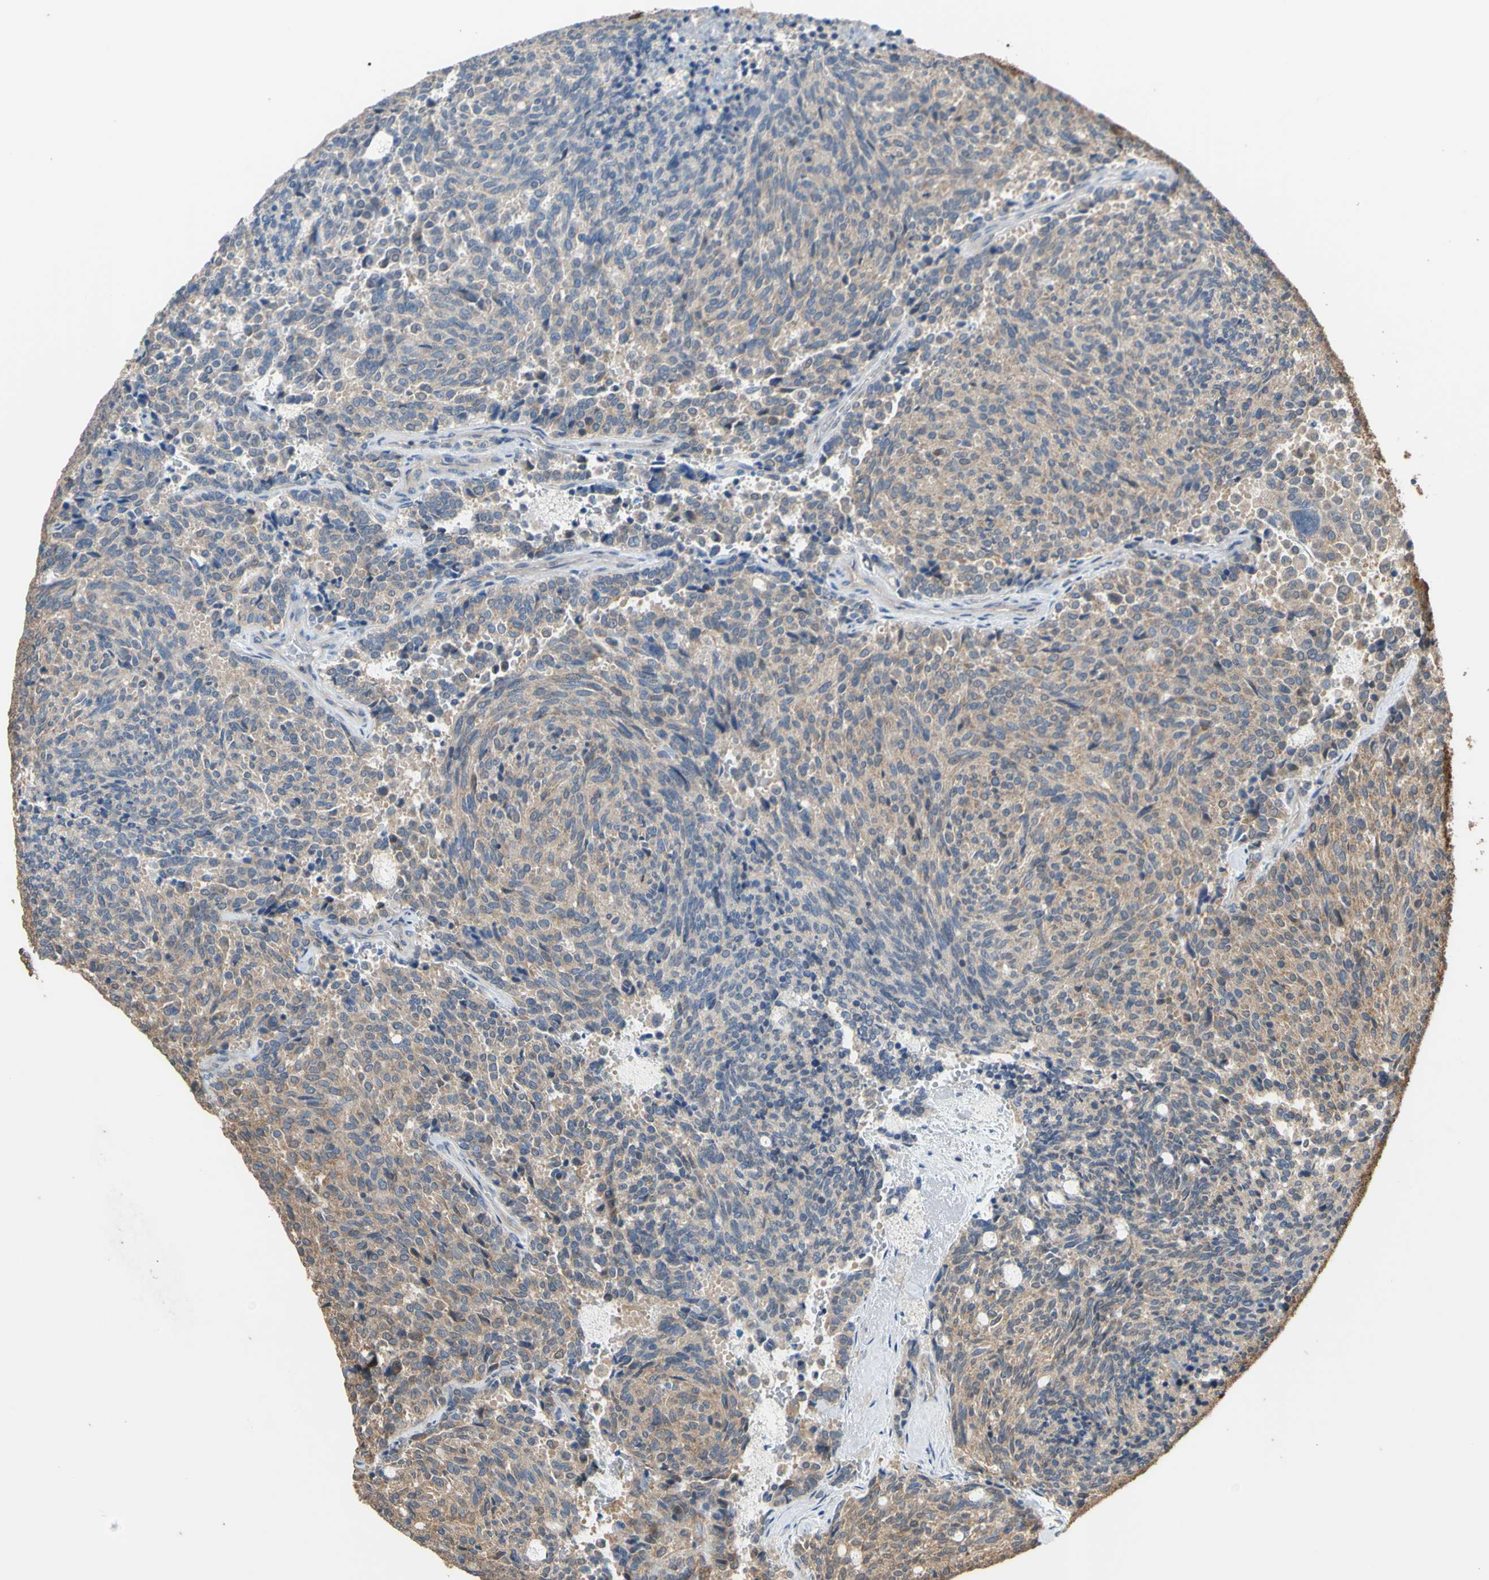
{"staining": {"intensity": "moderate", "quantity": ">75%", "location": "cytoplasmic/membranous"}, "tissue": "carcinoid", "cell_type": "Tumor cells", "image_type": "cancer", "snomed": [{"axis": "morphology", "description": "Carcinoid, malignant, NOS"}, {"axis": "topography", "description": "Pancreas"}], "caption": "Carcinoid was stained to show a protein in brown. There is medium levels of moderate cytoplasmic/membranous staining in approximately >75% of tumor cells.", "gene": "CTTN", "patient": {"sex": "female", "age": 54}}